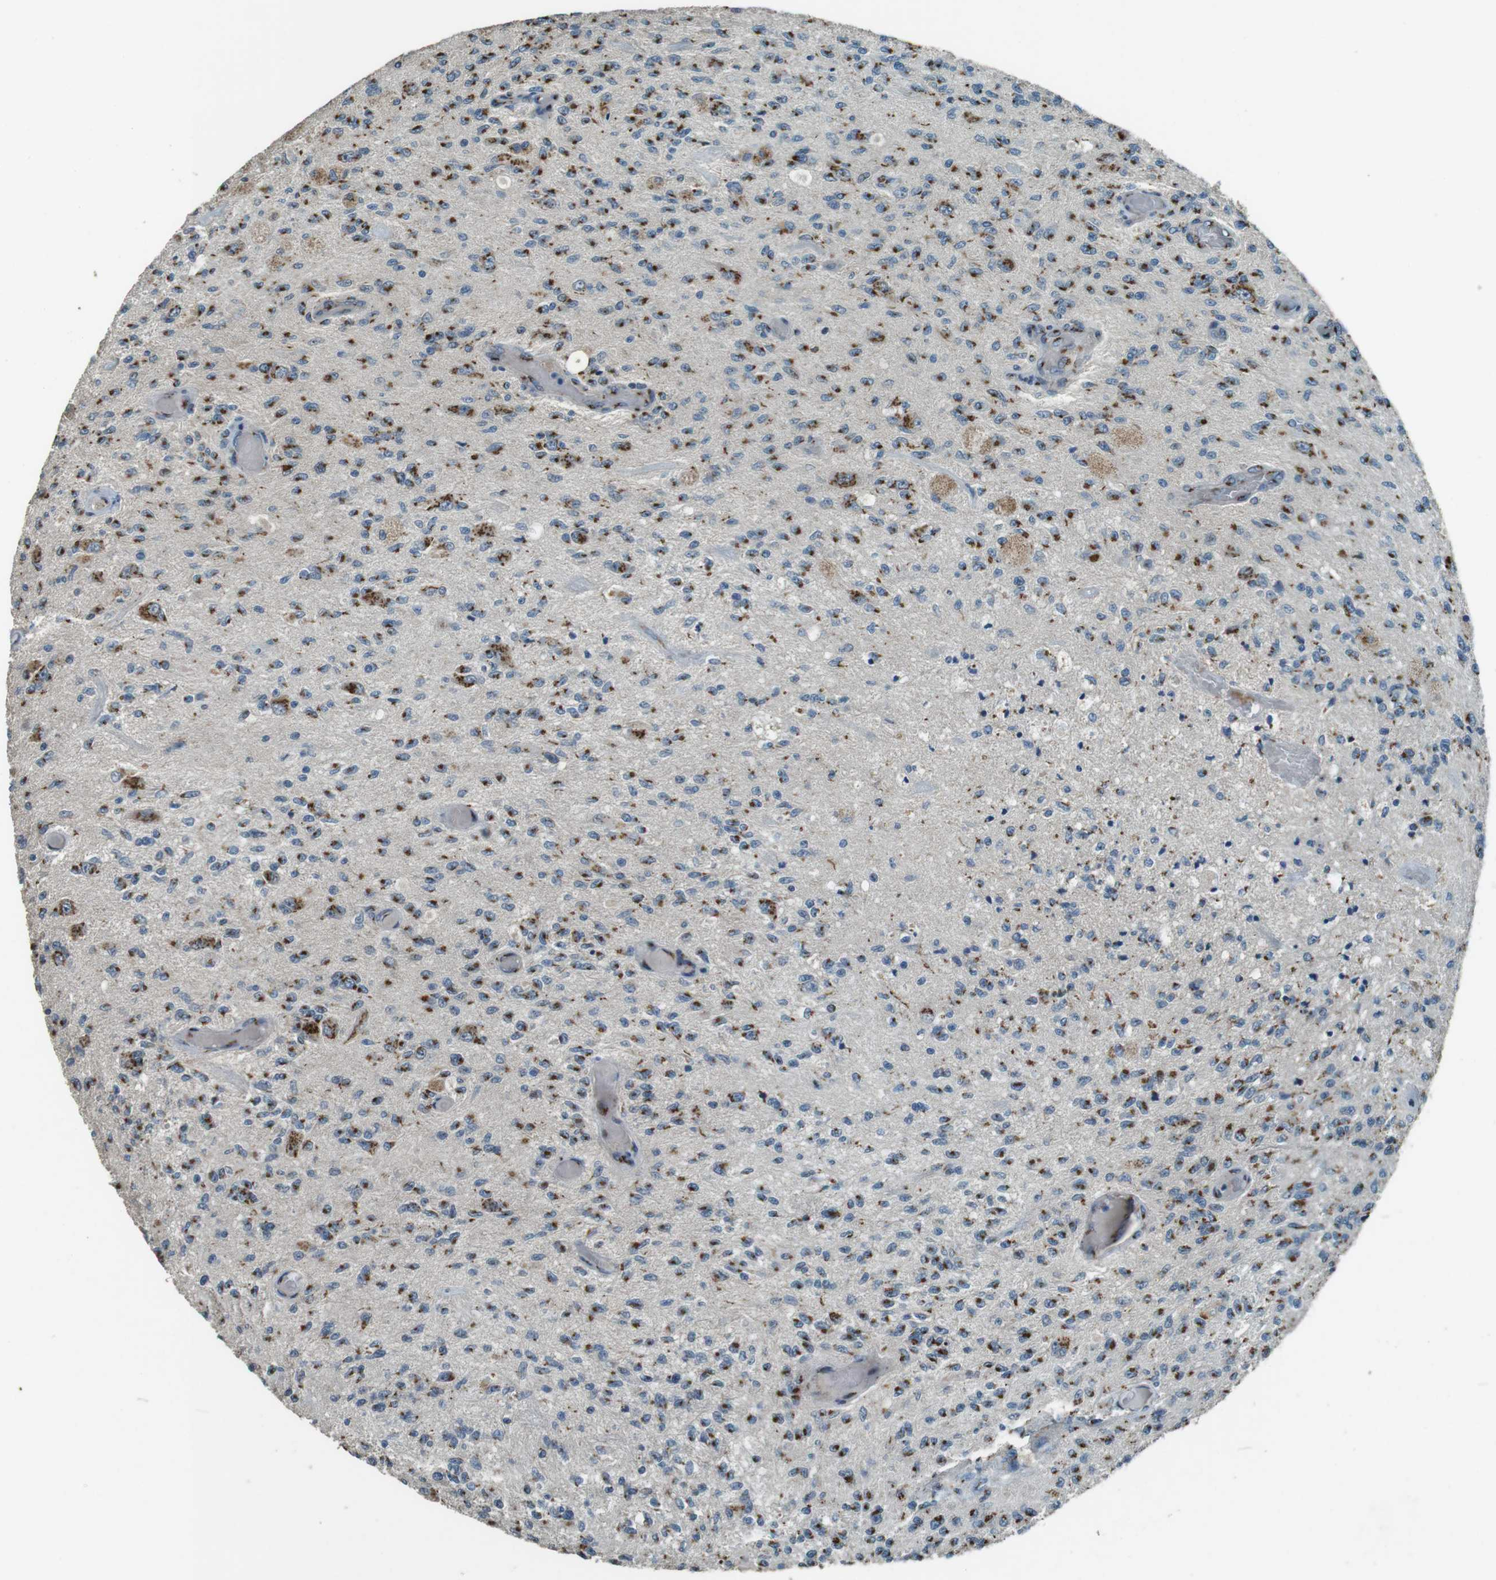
{"staining": {"intensity": "strong", "quantity": "25%-75%", "location": "cytoplasmic/membranous"}, "tissue": "glioma", "cell_type": "Tumor cells", "image_type": "cancer", "snomed": [{"axis": "morphology", "description": "Normal tissue, NOS"}, {"axis": "morphology", "description": "Glioma, malignant, High grade"}, {"axis": "topography", "description": "Cerebral cortex"}], "caption": "Tumor cells reveal strong cytoplasmic/membranous staining in about 25%-75% of cells in glioma.", "gene": "TMEM115", "patient": {"sex": "male", "age": 77}}